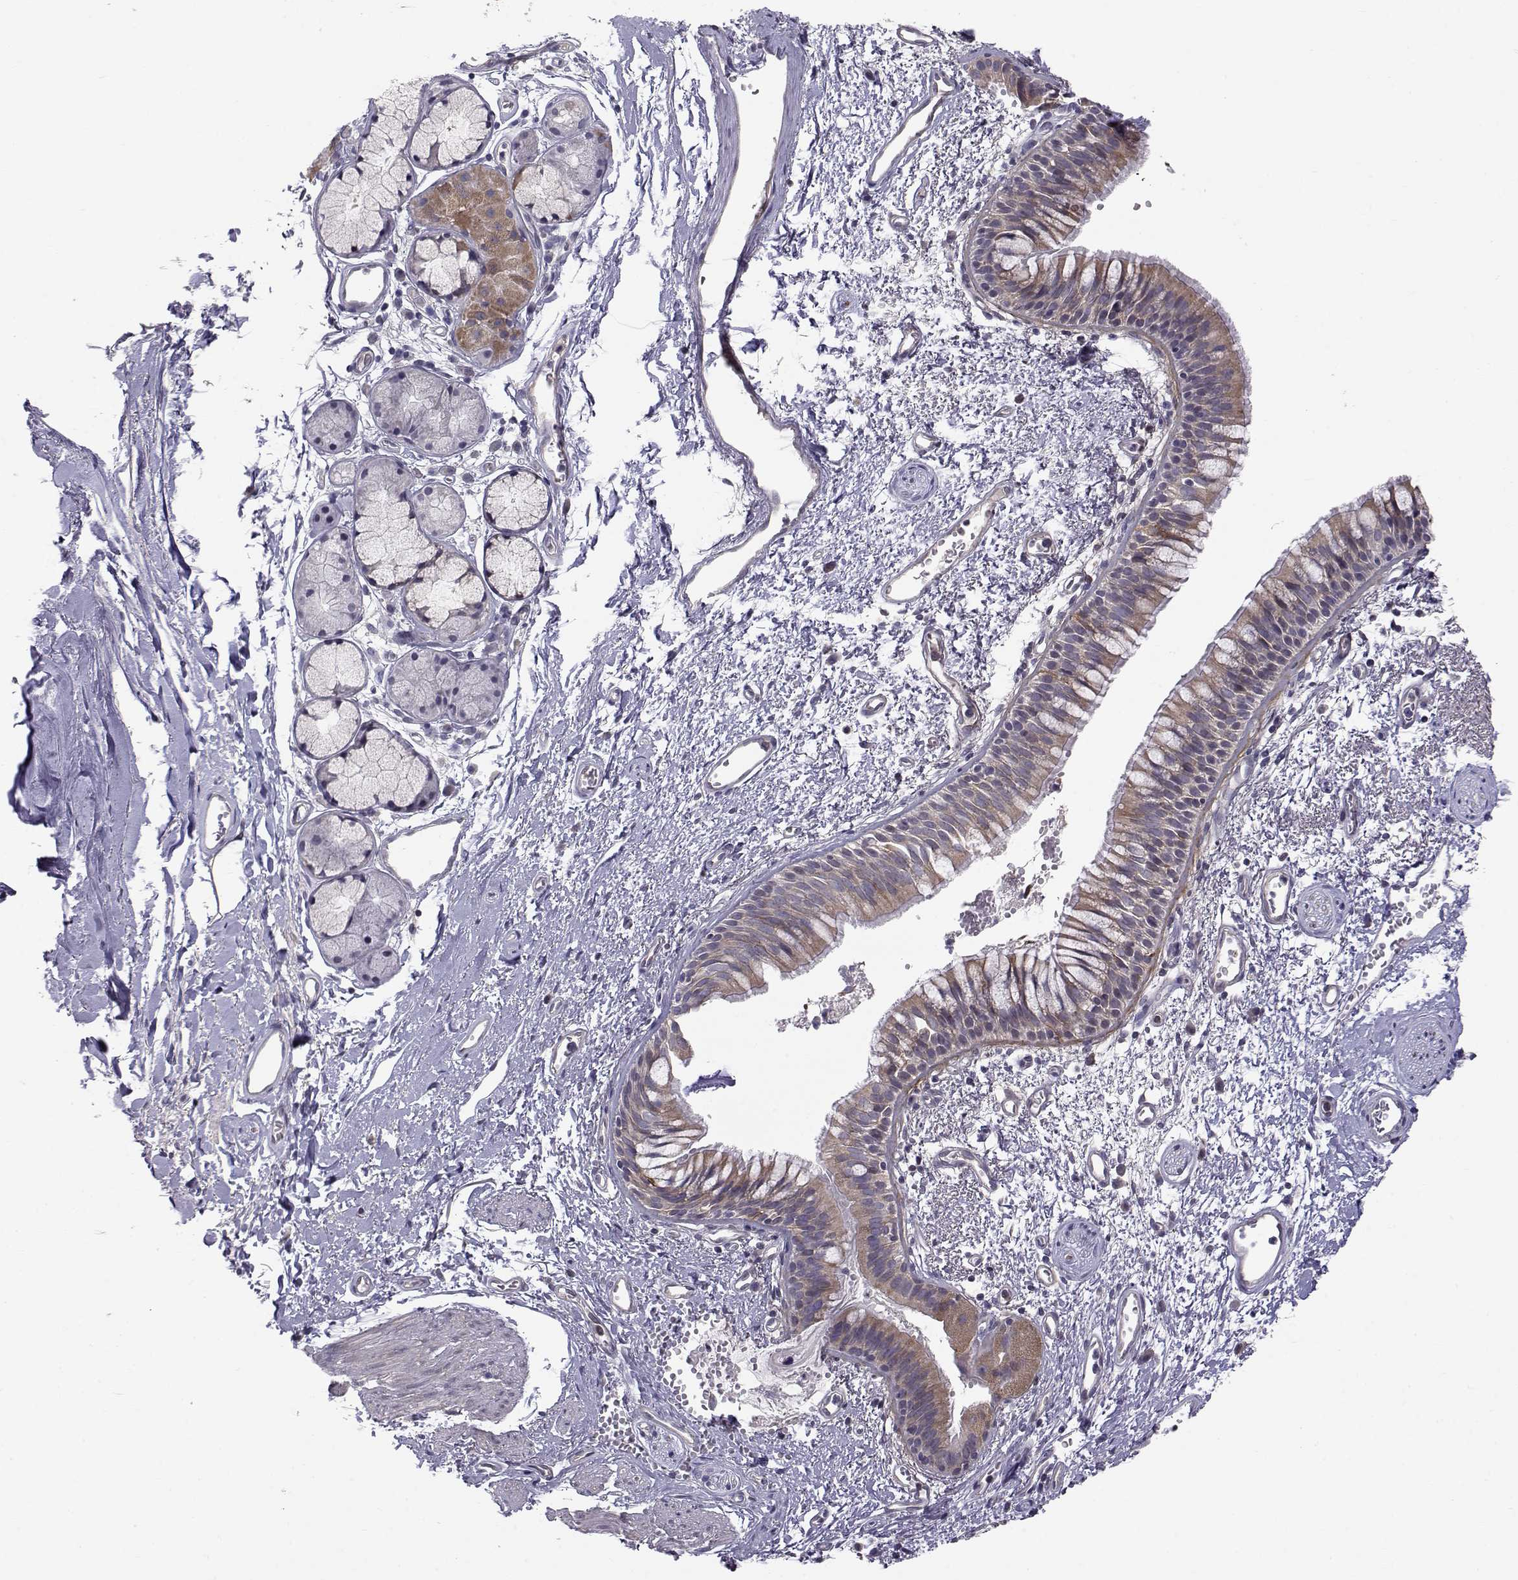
{"staining": {"intensity": "moderate", "quantity": ">75%", "location": "cytoplasmic/membranous"}, "tissue": "bronchus", "cell_type": "Respiratory epithelial cells", "image_type": "normal", "snomed": [{"axis": "morphology", "description": "Normal tissue, NOS"}, {"axis": "topography", "description": "Cartilage tissue"}, {"axis": "topography", "description": "Bronchus"}], "caption": "A brown stain labels moderate cytoplasmic/membranous positivity of a protein in respiratory epithelial cells of normal bronchus.", "gene": "PEX5L", "patient": {"sex": "male", "age": 66}}